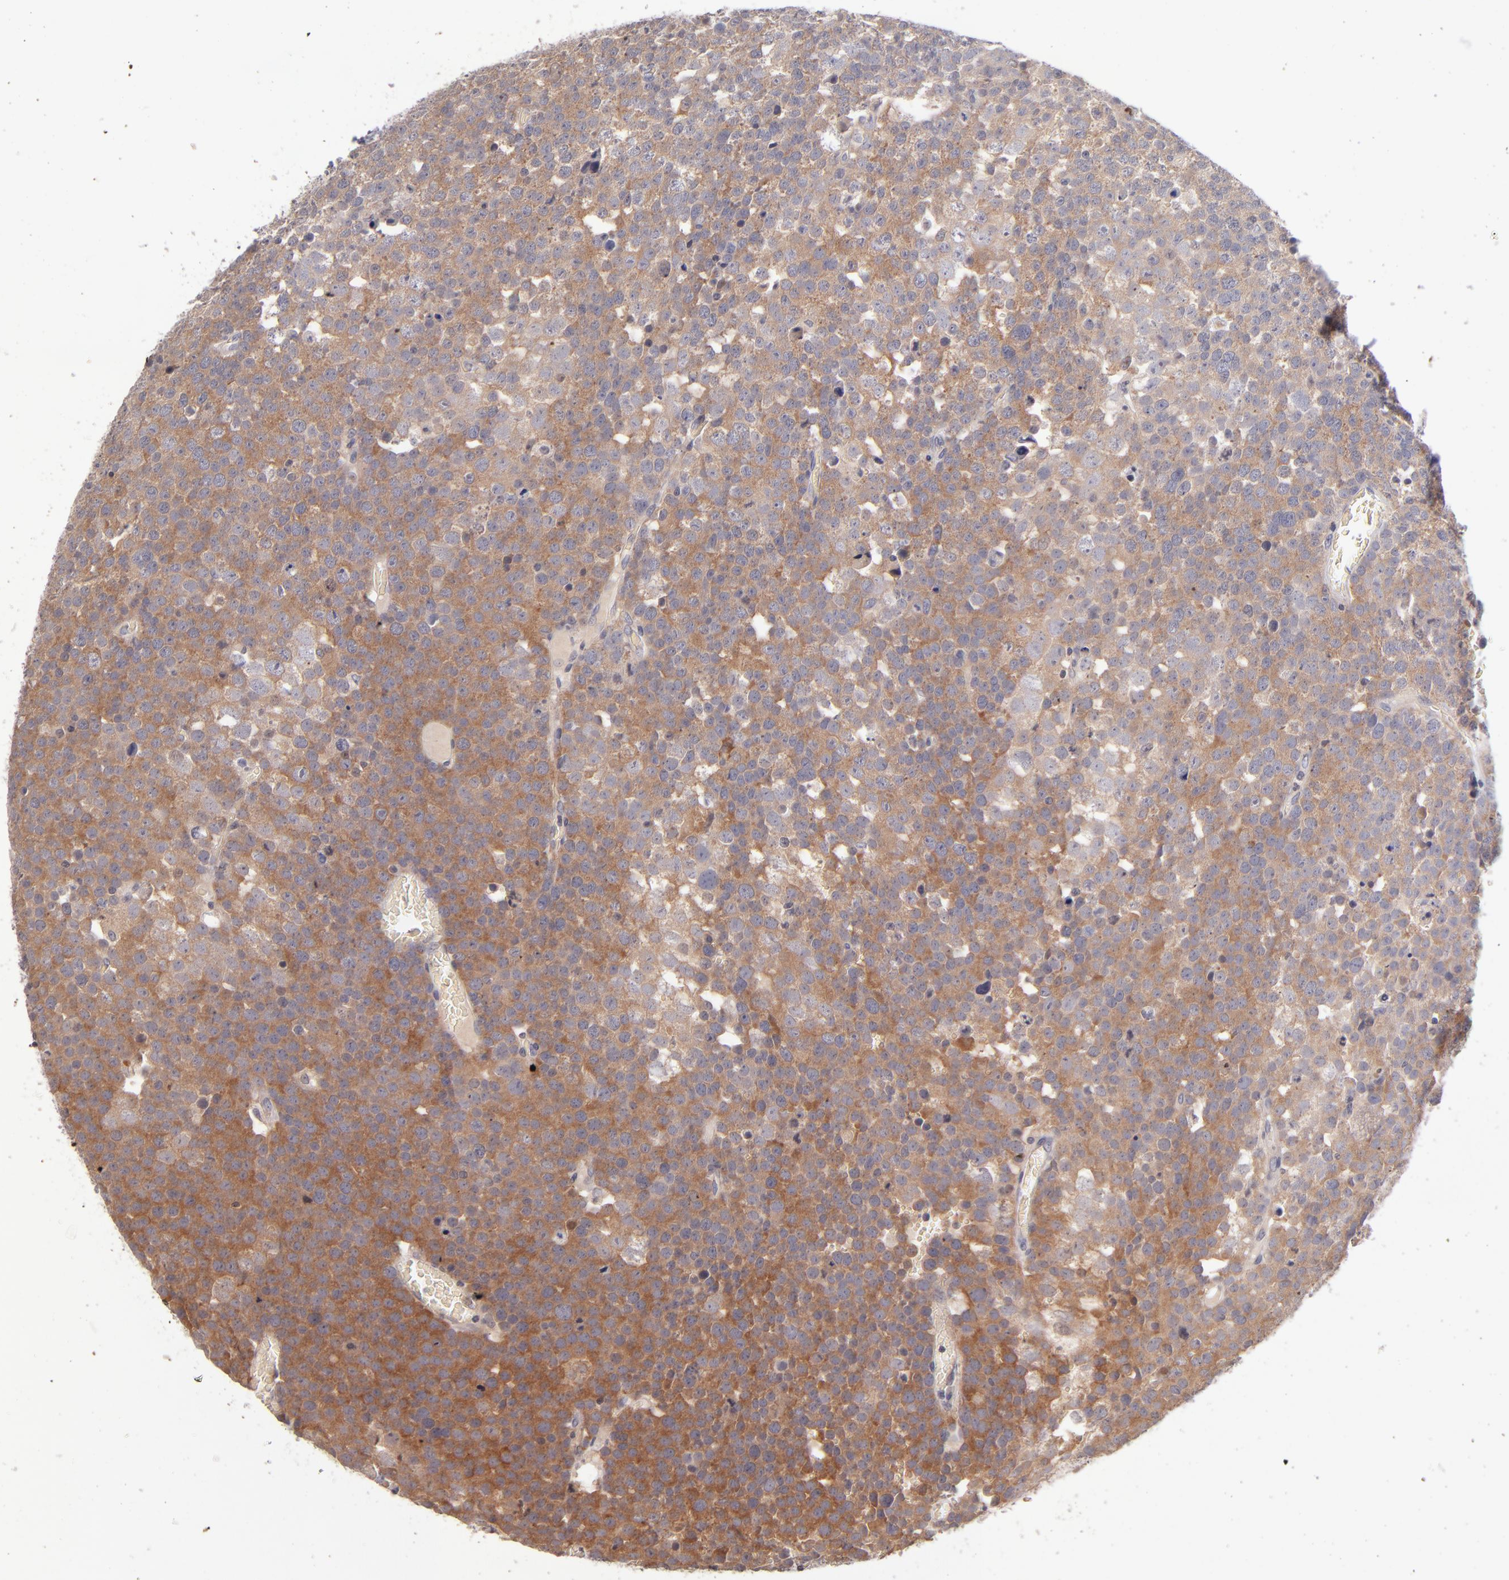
{"staining": {"intensity": "moderate", "quantity": ">75%", "location": "cytoplasmic/membranous"}, "tissue": "testis cancer", "cell_type": "Tumor cells", "image_type": "cancer", "snomed": [{"axis": "morphology", "description": "Seminoma, NOS"}, {"axis": "topography", "description": "Testis"}], "caption": "Testis cancer tissue shows moderate cytoplasmic/membranous staining in approximately >75% of tumor cells, visualized by immunohistochemistry.", "gene": "TSC2", "patient": {"sex": "male", "age": 71}}